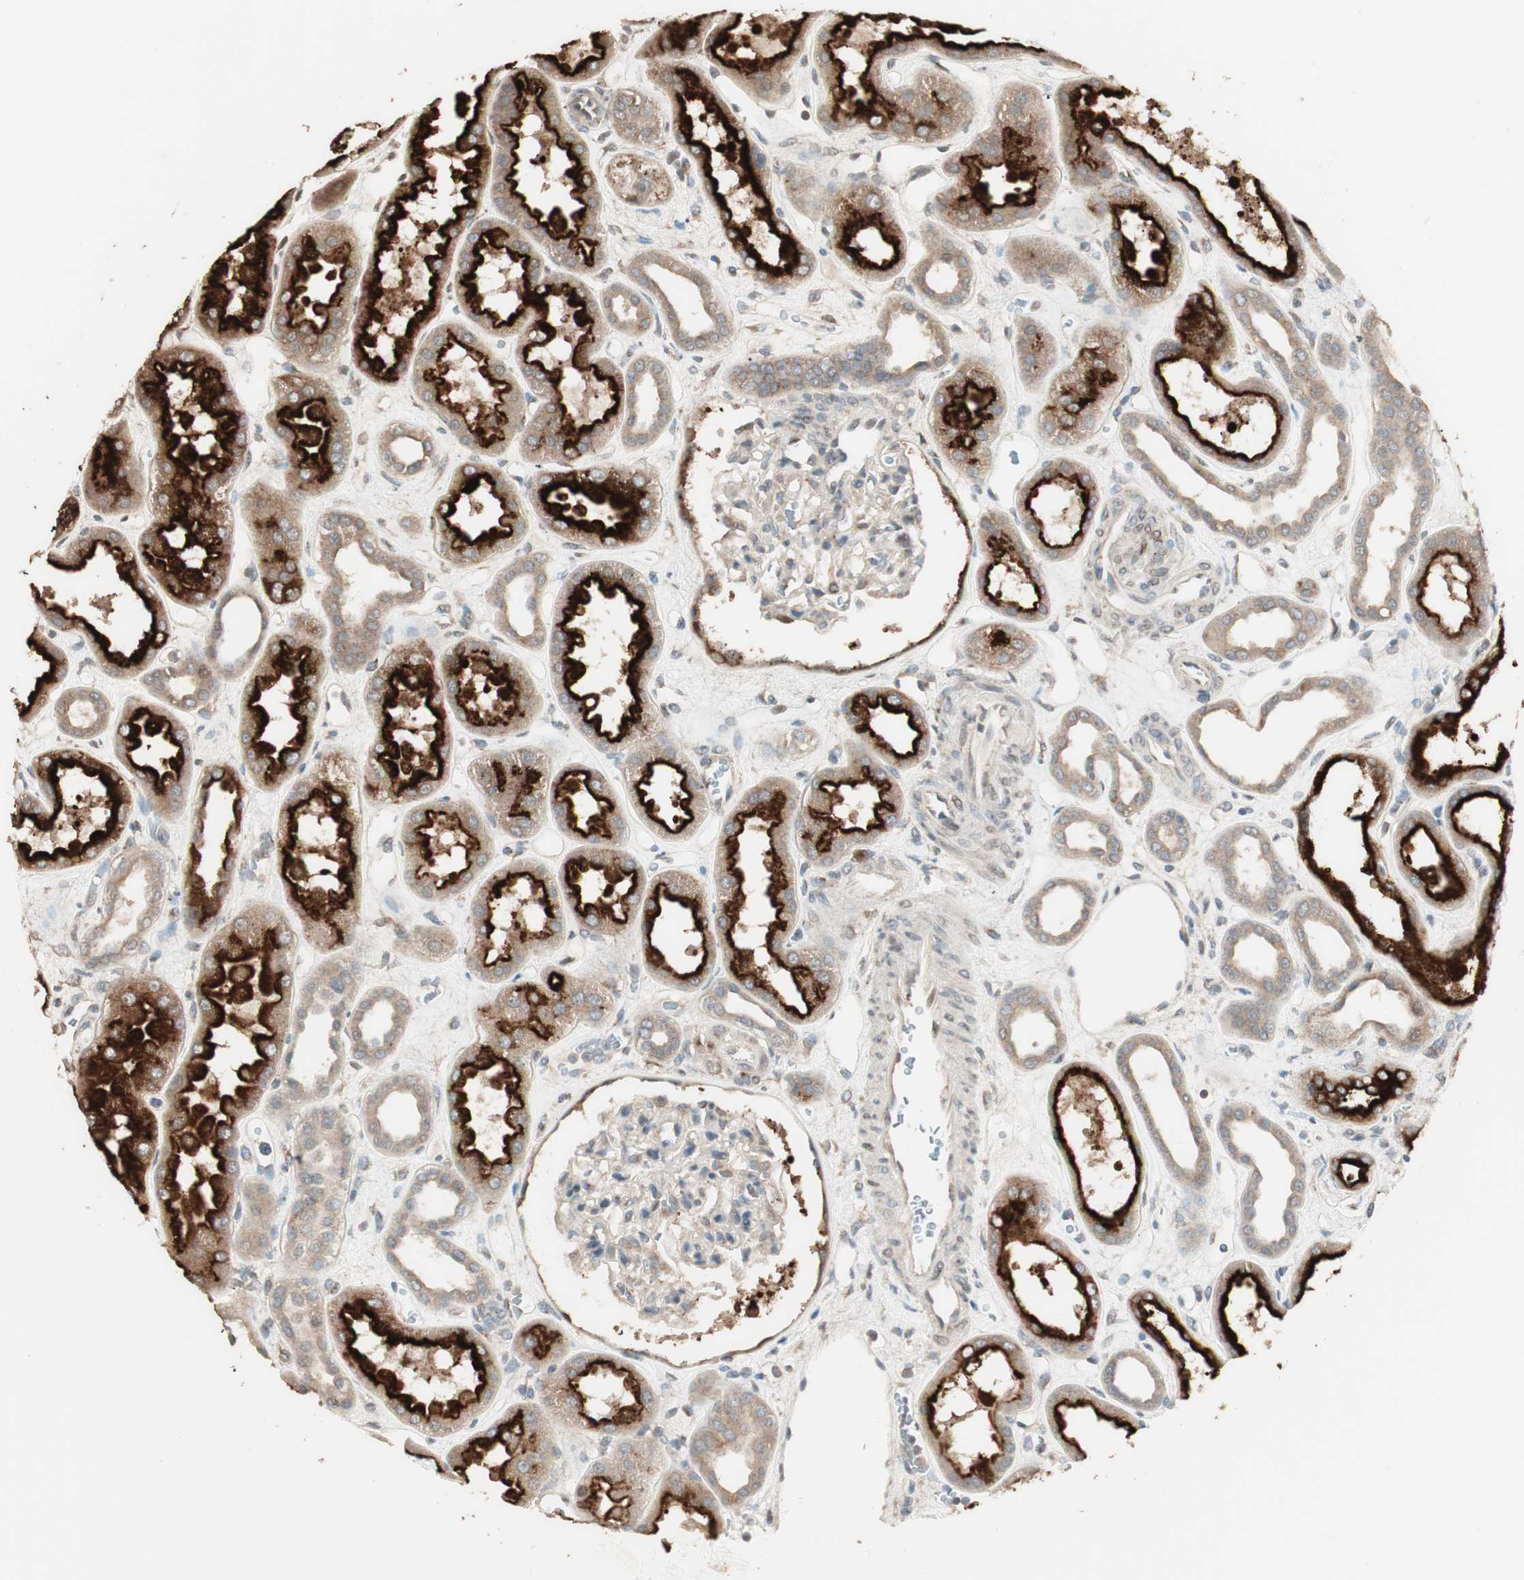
{"staining": {"intensity": "weak", "quantity": ">75%", "location": "cytoplasmic/membranous"}, "tissue": "kidney", "cell_type": "Cells in glomeruli", "image_type": "normal", "snomed": [{"axis": "morphology", "description": "Normal tissue, NOS"}, {"axis": "topography", "description": "Kidney"}], "caption": "Kidney stained with DAB (3,3'-diaminobenzidine) immunohistochemistry demonstrates low levels of weak cytoplasmic/membranous expression in about >75% of cells in glomeruli.", "gene": "RARRES1", "patient": {"sex": "male", "age": 59}}